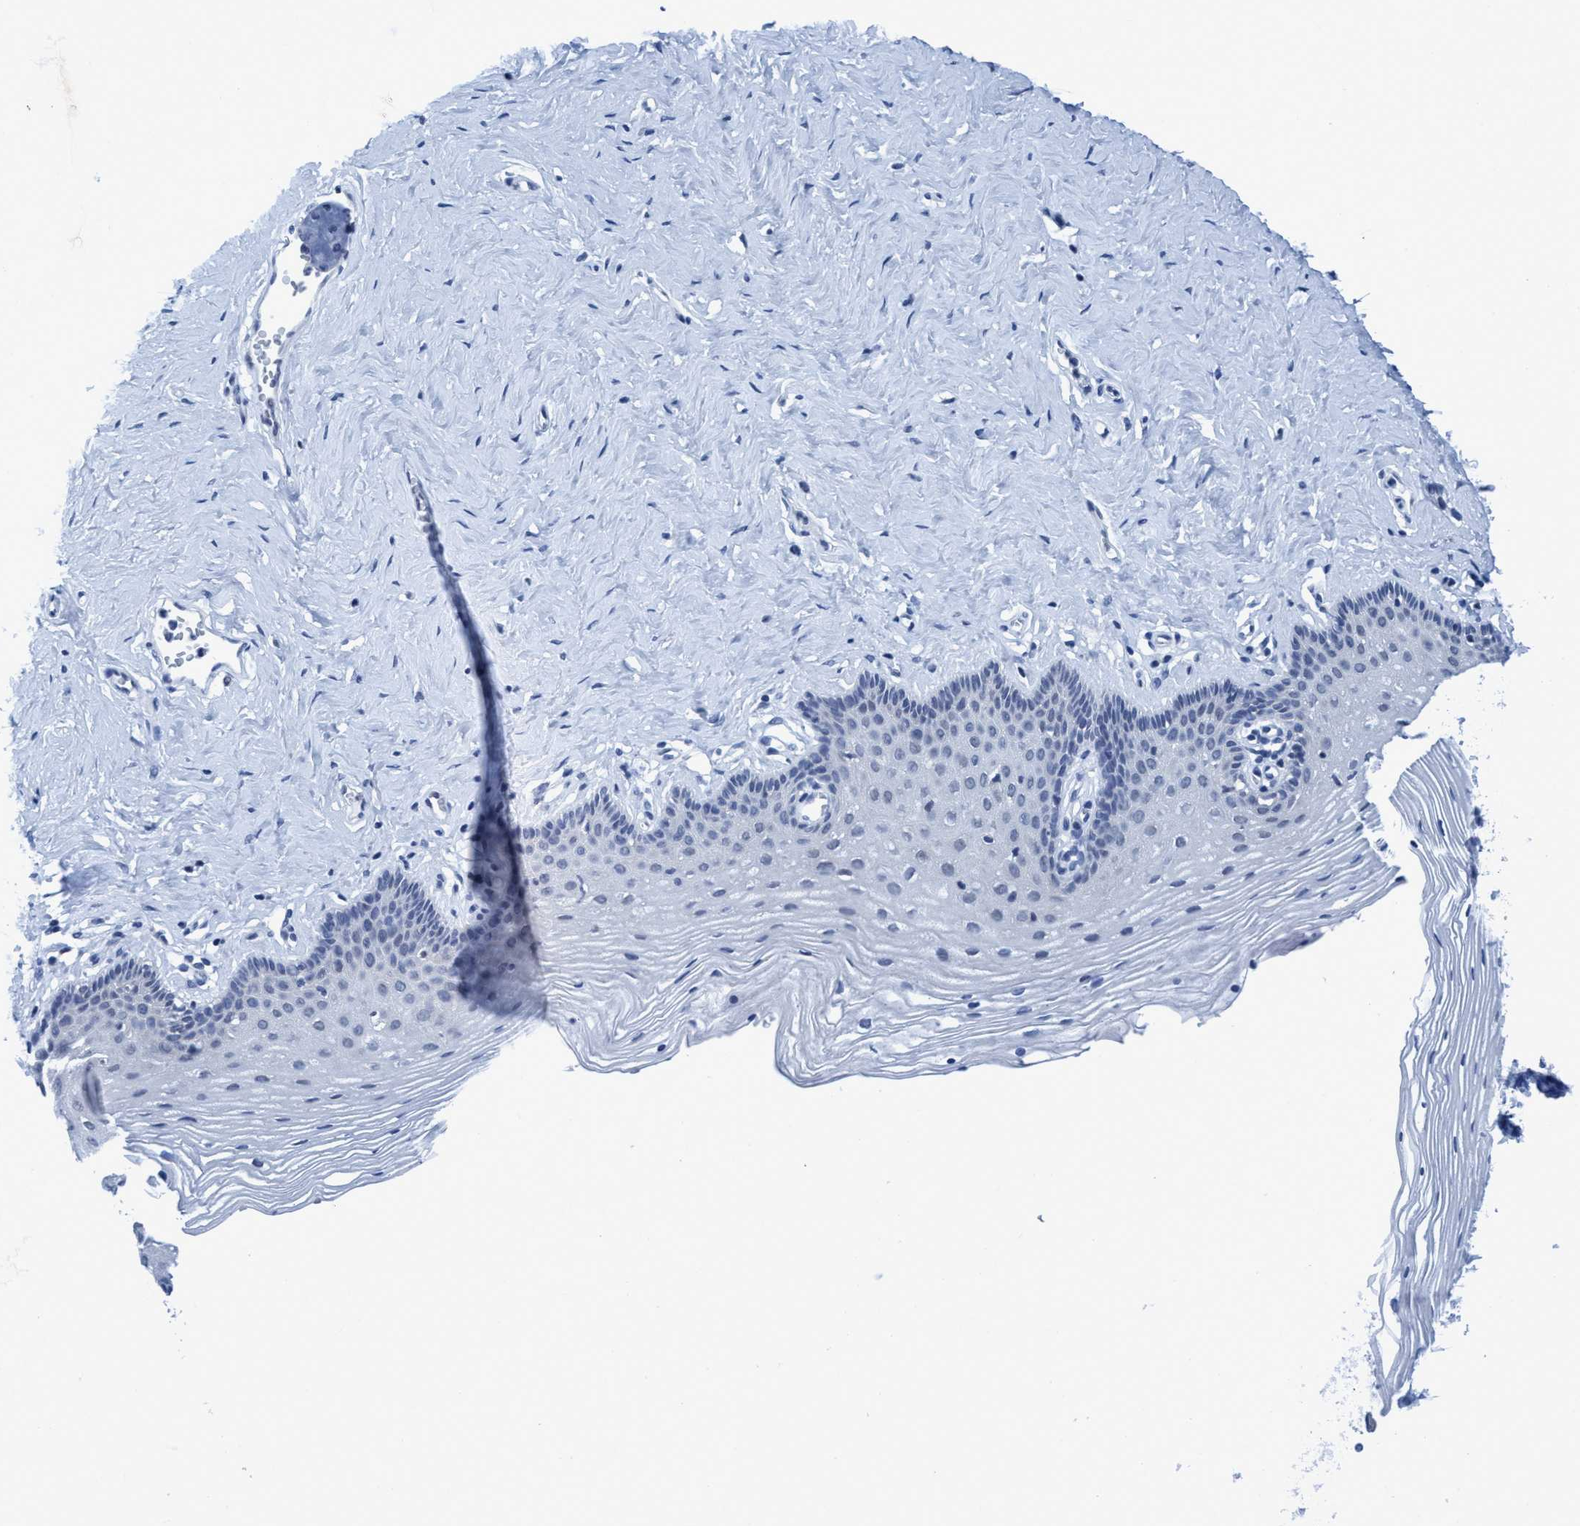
{"staining": {"intensity": "negative", "quantity": "none", "location": "none"}, "tissue": "vagina", "cell_type": "Squamous epithelial cells", "image_type": "normal", "snomed": [{"axis": "morphology", "description": "Normal tissue, NOS"}, {"axis": "topography", "description": "Vagina"}], "caption": "The histopathology image exhibits no significant expression in squamous epithelial cells of vagina. The staining was performed using DAB (3,3'-diaminobenzidine) to visualize the protein expression in brown, while the nuclei were stained in blue with hematoxylin (Magnification: 20x).", "gene": "DNAI1", "patient": {"sex": "female", "age": 32}}